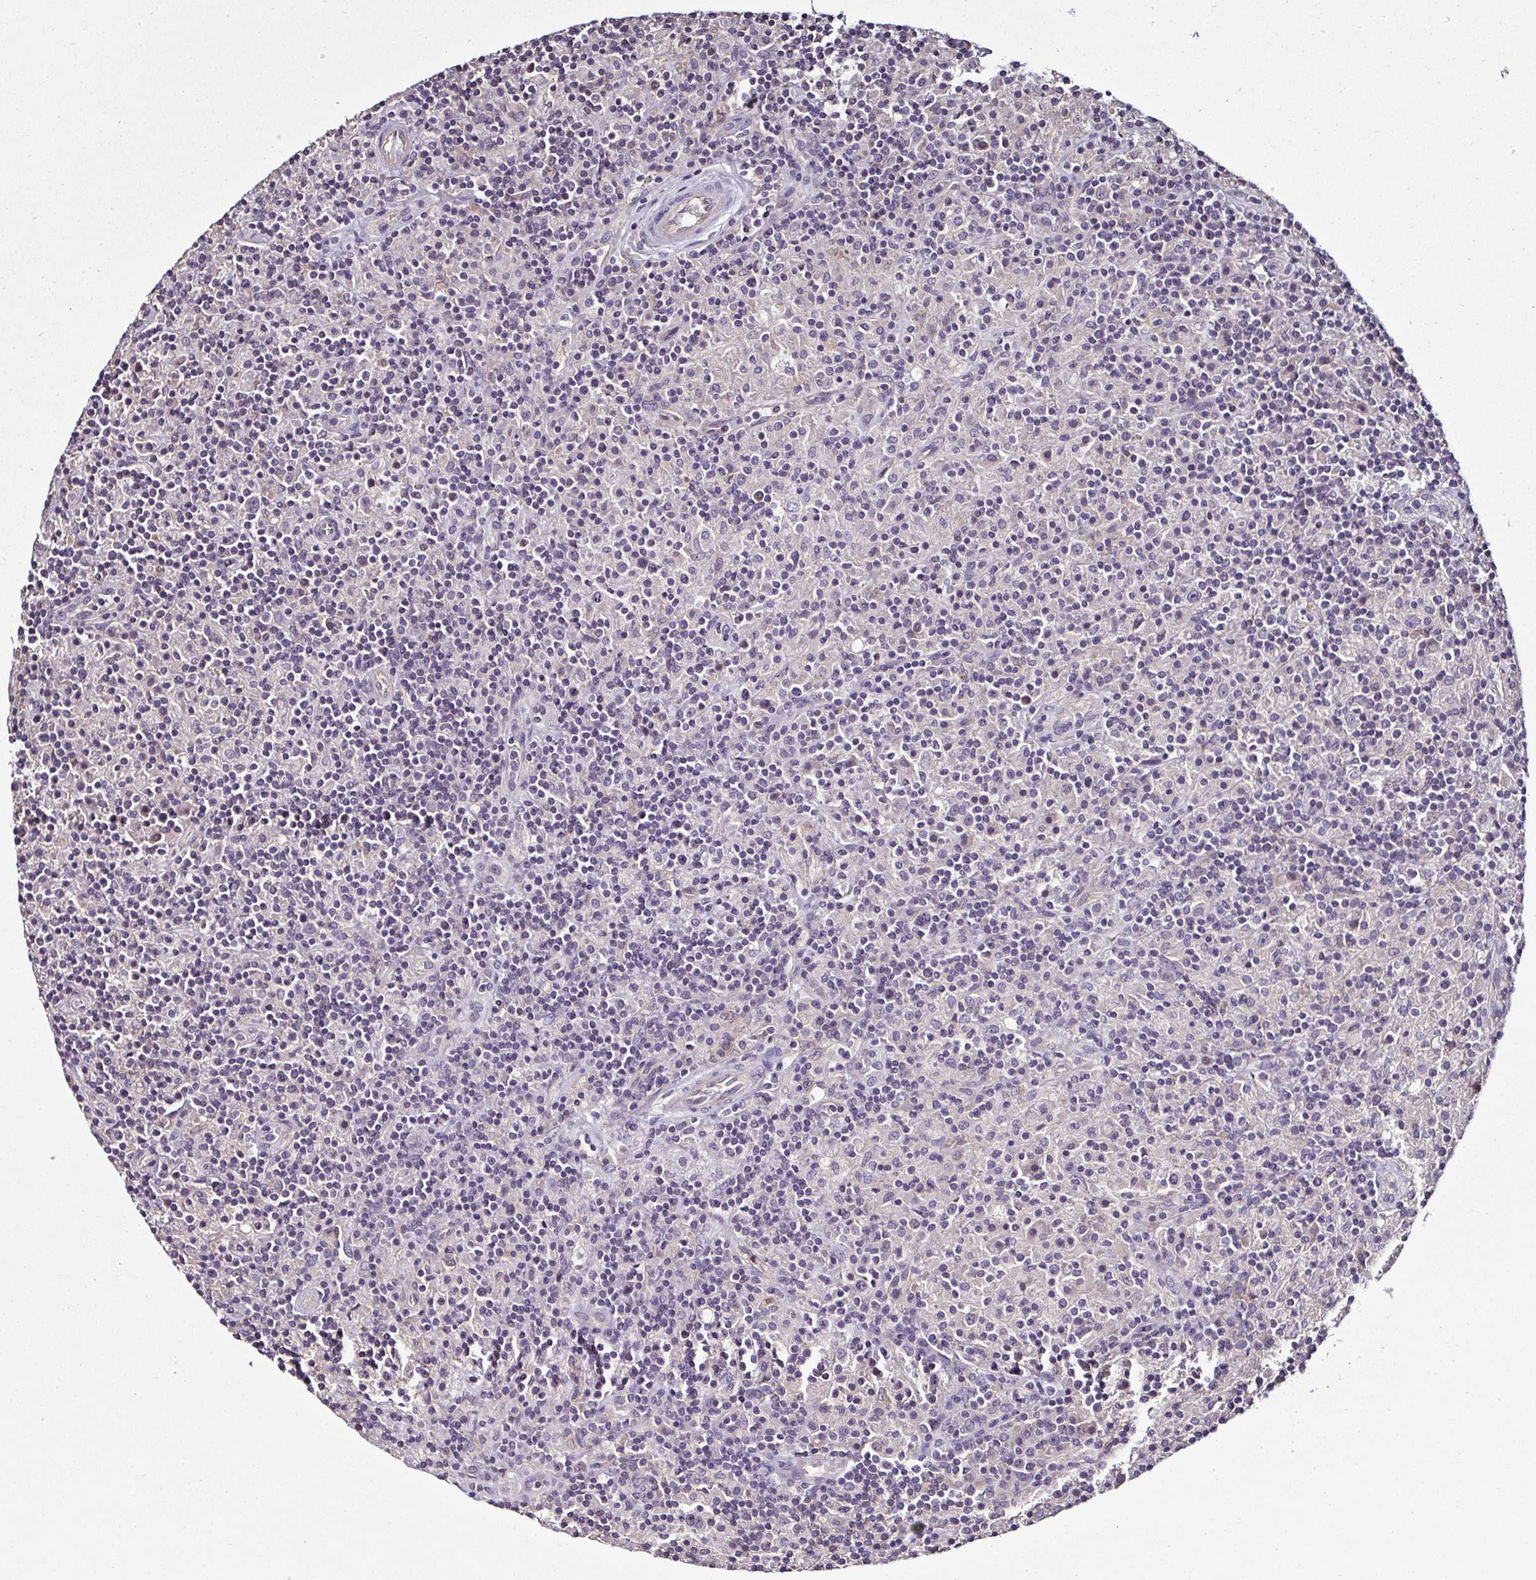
{"staining": {"intensity": "negative", "quantity": "none", "location": "none"}, "tissue": "lymphoma", "cell_type": "Tumor cells", "image_type": "cancer", "snomed": [{"axis": "morphology", "description": "Hodgkin's disease, NOS"}, {"axis": "topography", "description": "Lymph node"}], "caption": "Histopathology image shows no significant protein staining in tumor cells of Hodgkin's disease.", "gene": "LMOD2", "patient": {"sex": "male", "age": 70}}